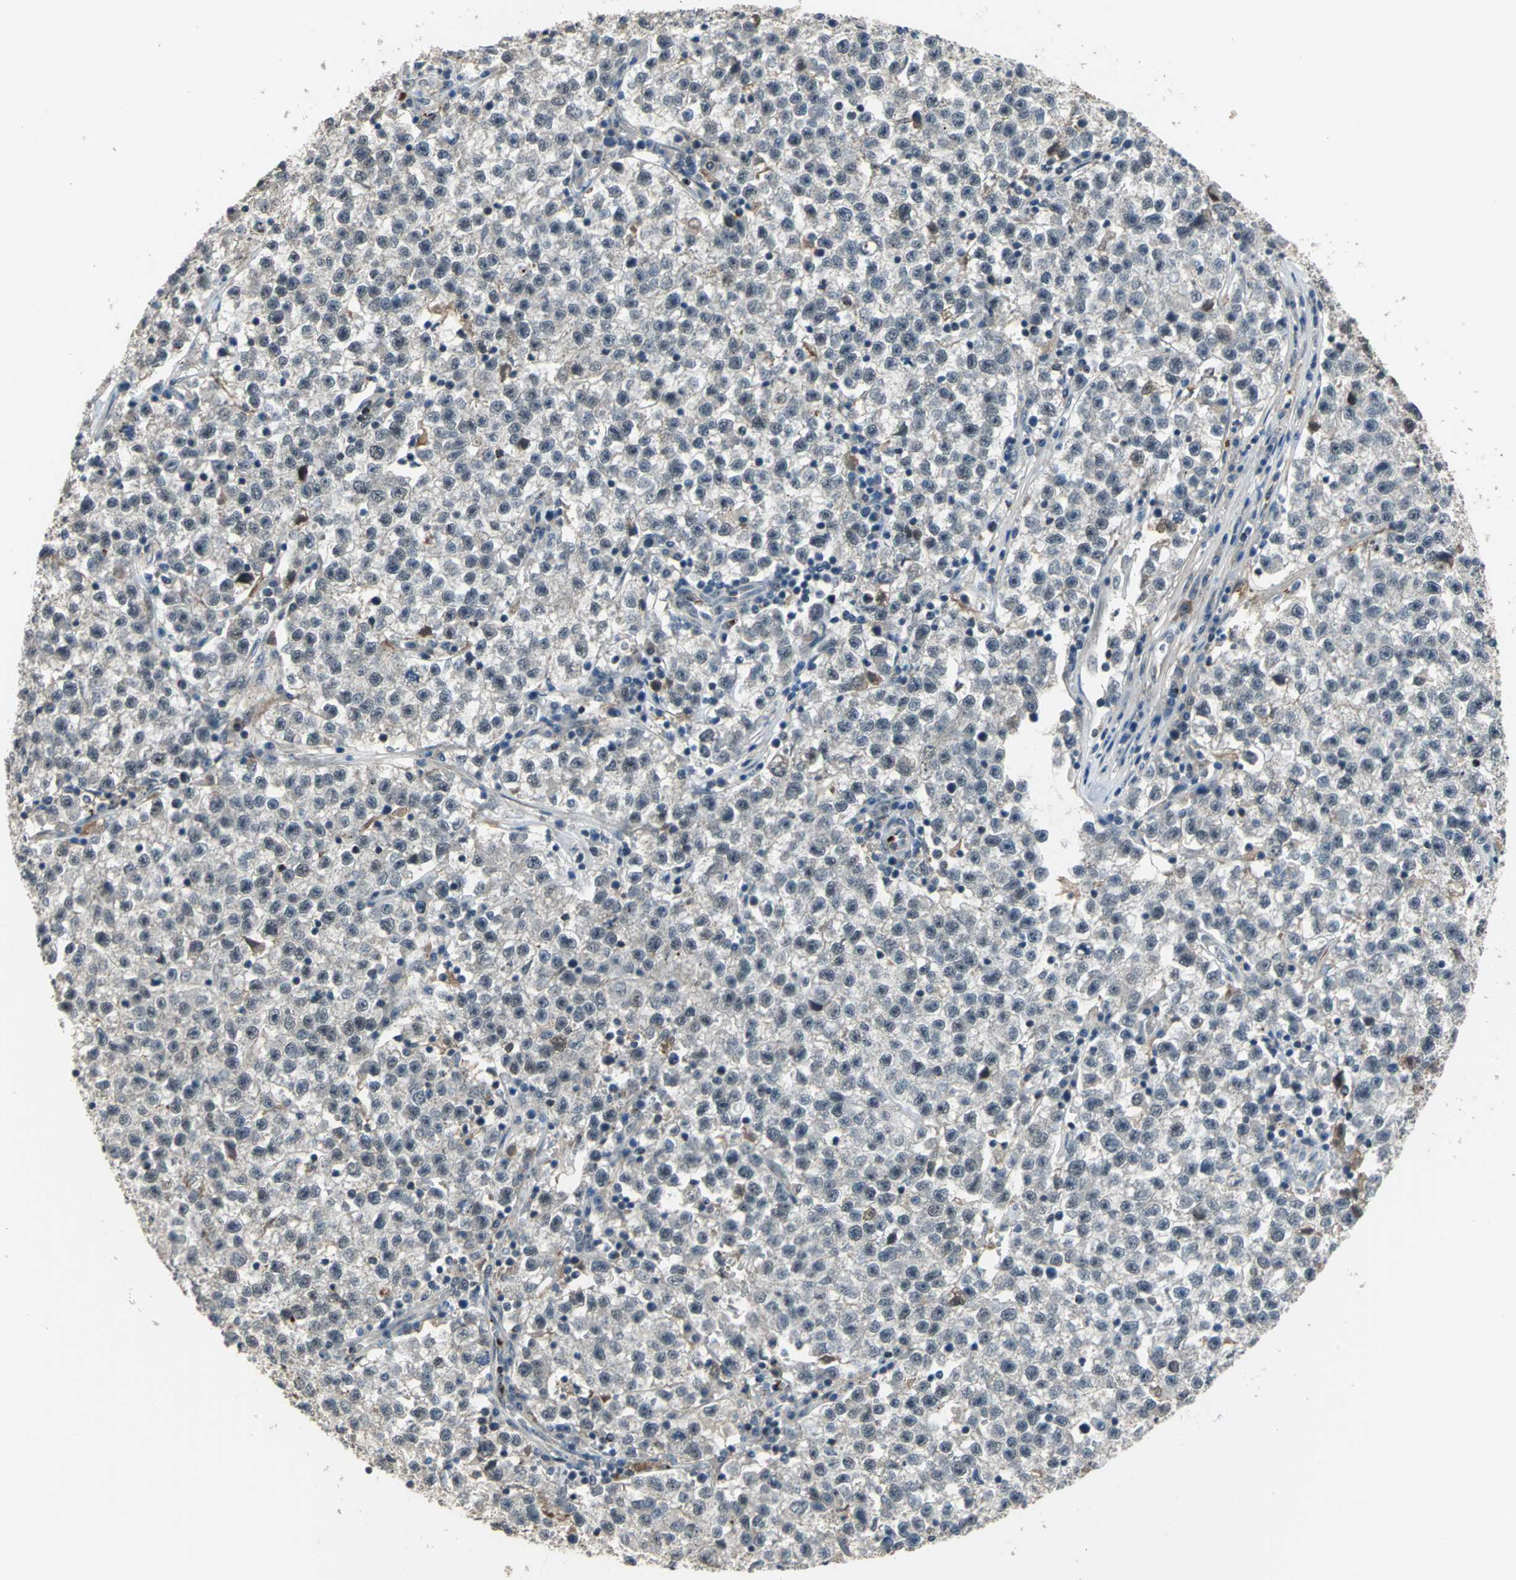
{"staining": {"intensity": "negative", "quantity": "none", "location": "none"}, "tissue": "testis cancer", "cell_type": "Tumor cells", "image_type": "cancer", "snomed": [{"axis": "morphology", "description": "Seminoma, NOS"}, {"axis": "topography", "description": "Testis"}], "caption": "DAB (3,3'-diaminobenzidine) immunohistochemical staining of human testis cancer (seminoma) demonstrates no significant staining in tumor cells.", "gene": "ELF2", "patient": {"sex": "male", "age": 22}}